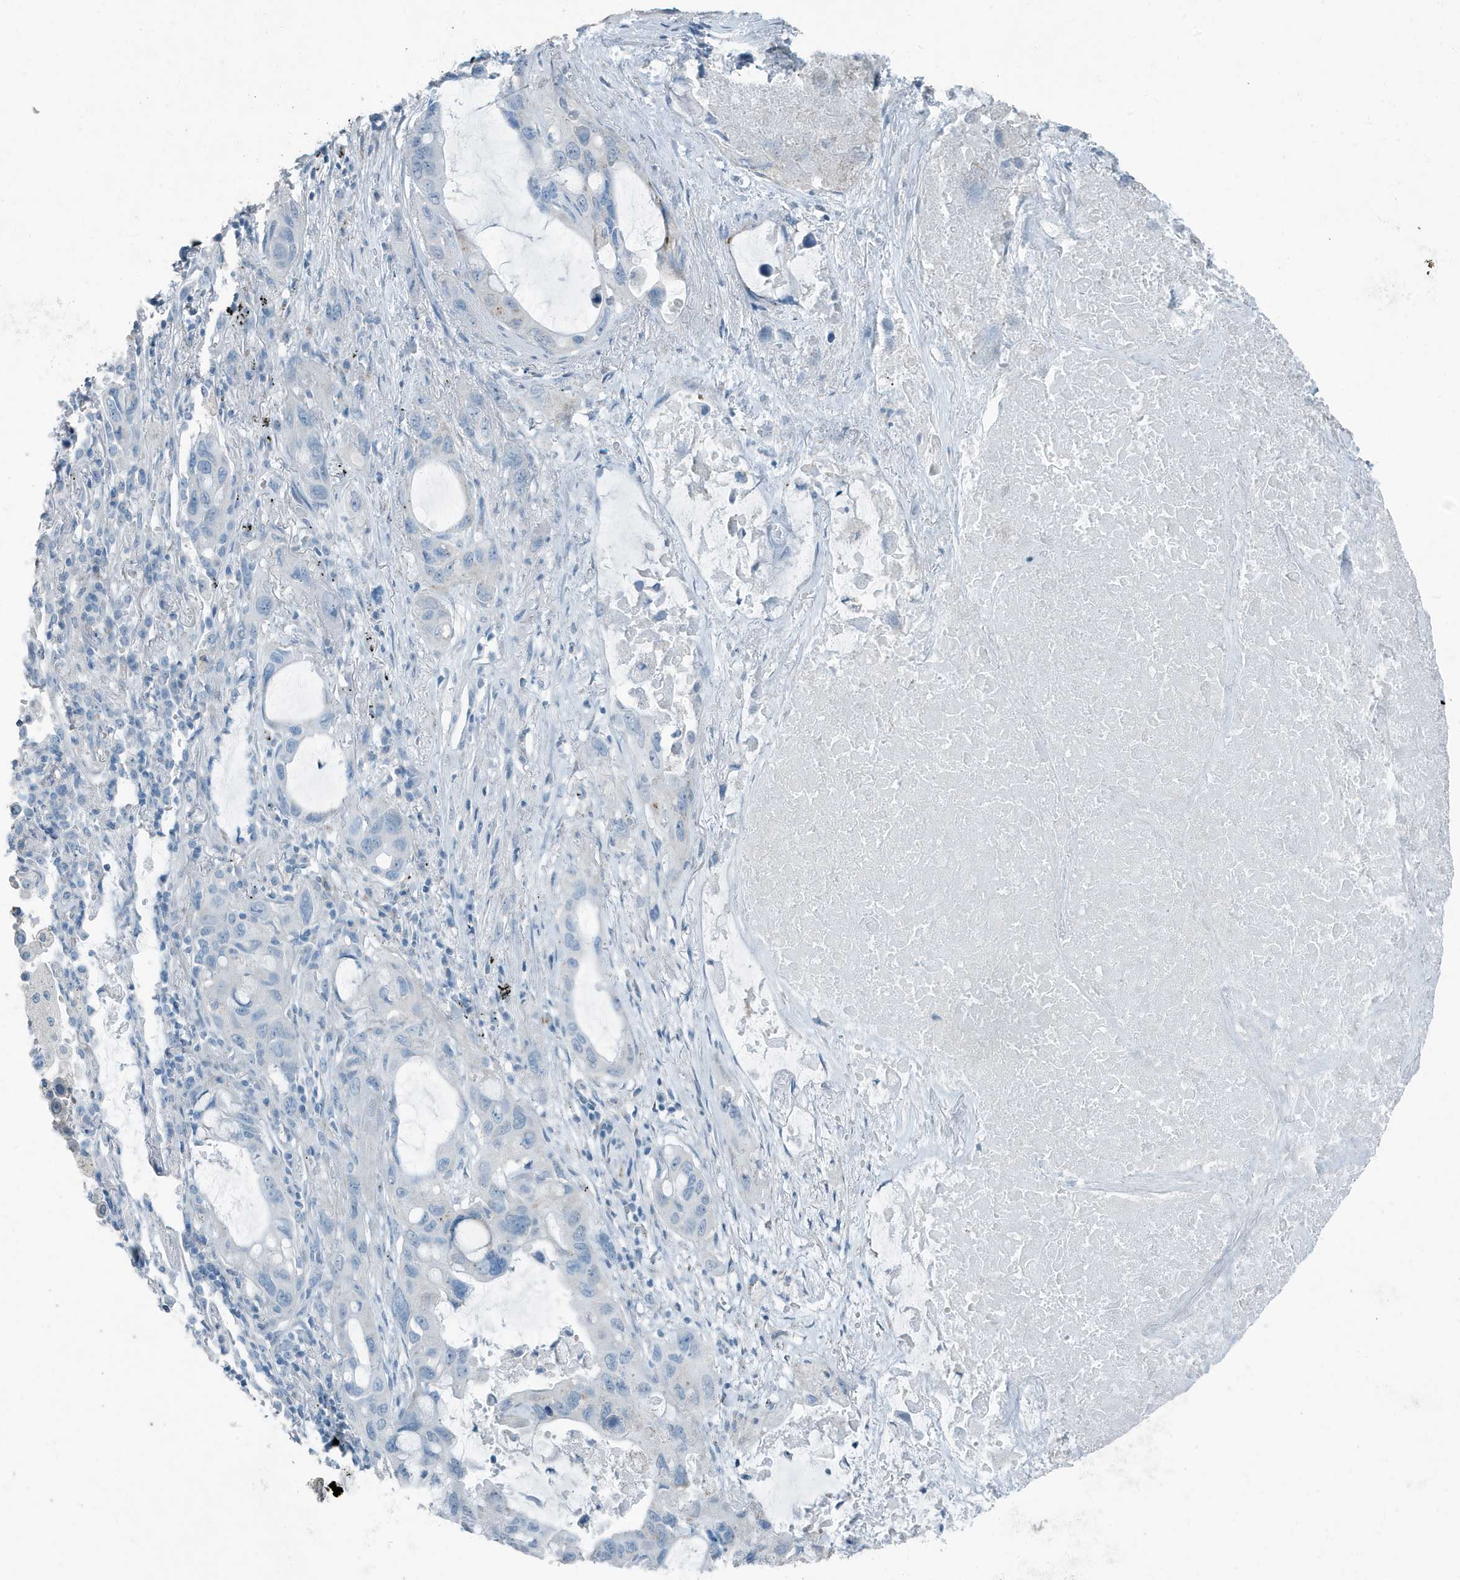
{"staining": {"intensity": "negative", "quantity": "none", "location": "none"}, "tissue": "lung cancer", "cell_type": "Tumor cells", "image_type": "cancer", "snomed": [{"axis": "morphology", "description": "Squamous cell carcinoma, NOS"}, {"axis": "topography", "description": "Lung"}], "caption": "Lung cancer stained for a protein using IHC reveals no positivity tumor cells.", "gene": "FAM162A", "patient": {"sex": "female", "age": 73}}